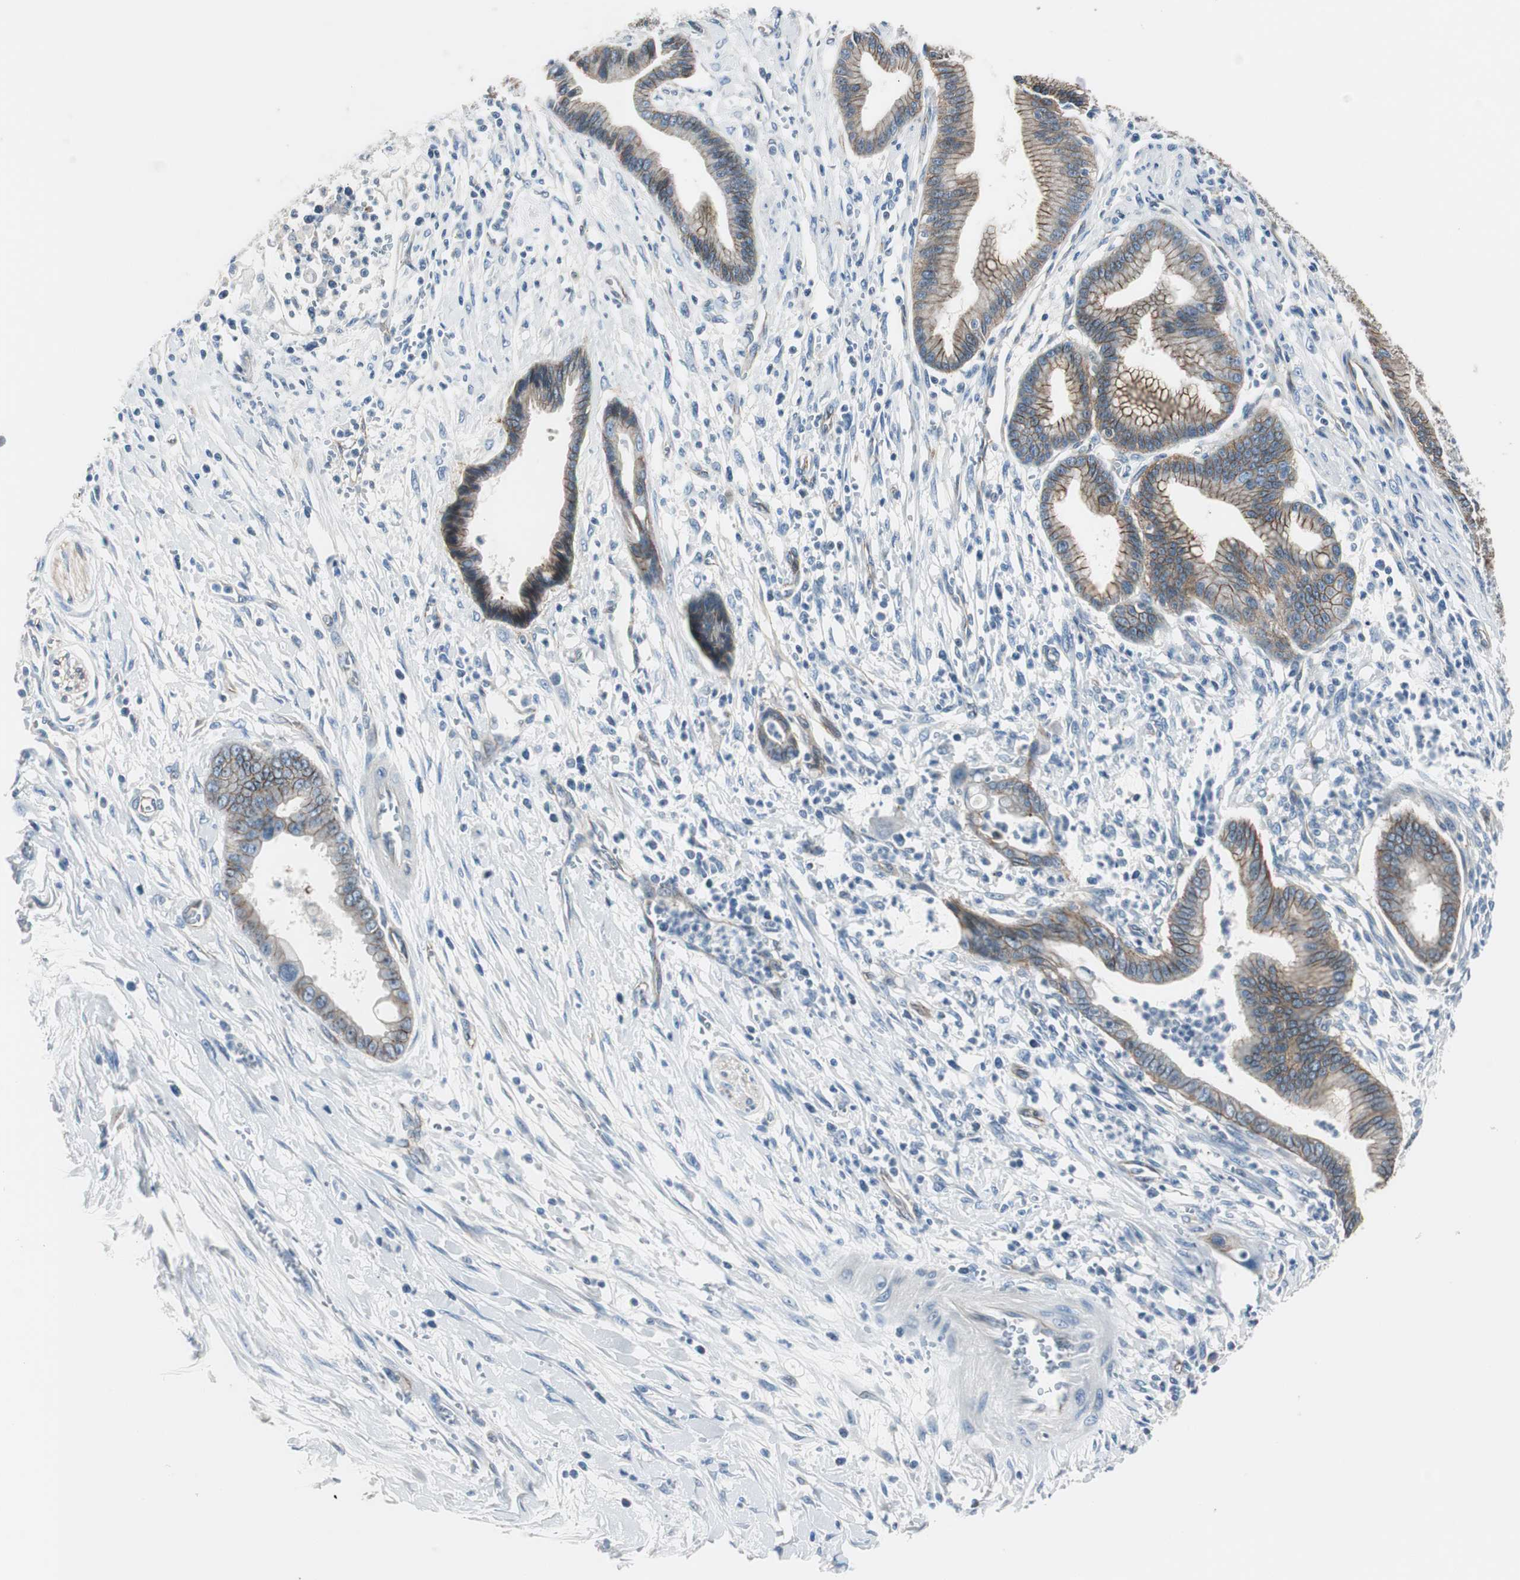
{"staining": {"intensity": "strong", "quantity": ">75%", "location": "cytoplasmic/membranous"}, "tissue": "pancreatic cancer", "cell_type": "Tumor cells", "image_type": "cancer", "snomed": [{"axis": "morphology", "description": "Adenocarcinoma, NOS"}, {"axis": "topography", "description": "Pancreas"}], "caption": "Protein positivity by immunohistochemistry reveals strong cytoplasmic/membranous staining in approximately >75% of tumor cells in pancreatic cancer.", "gene": "STXBP4", "patient": {"sex": "male", "age": 59}}